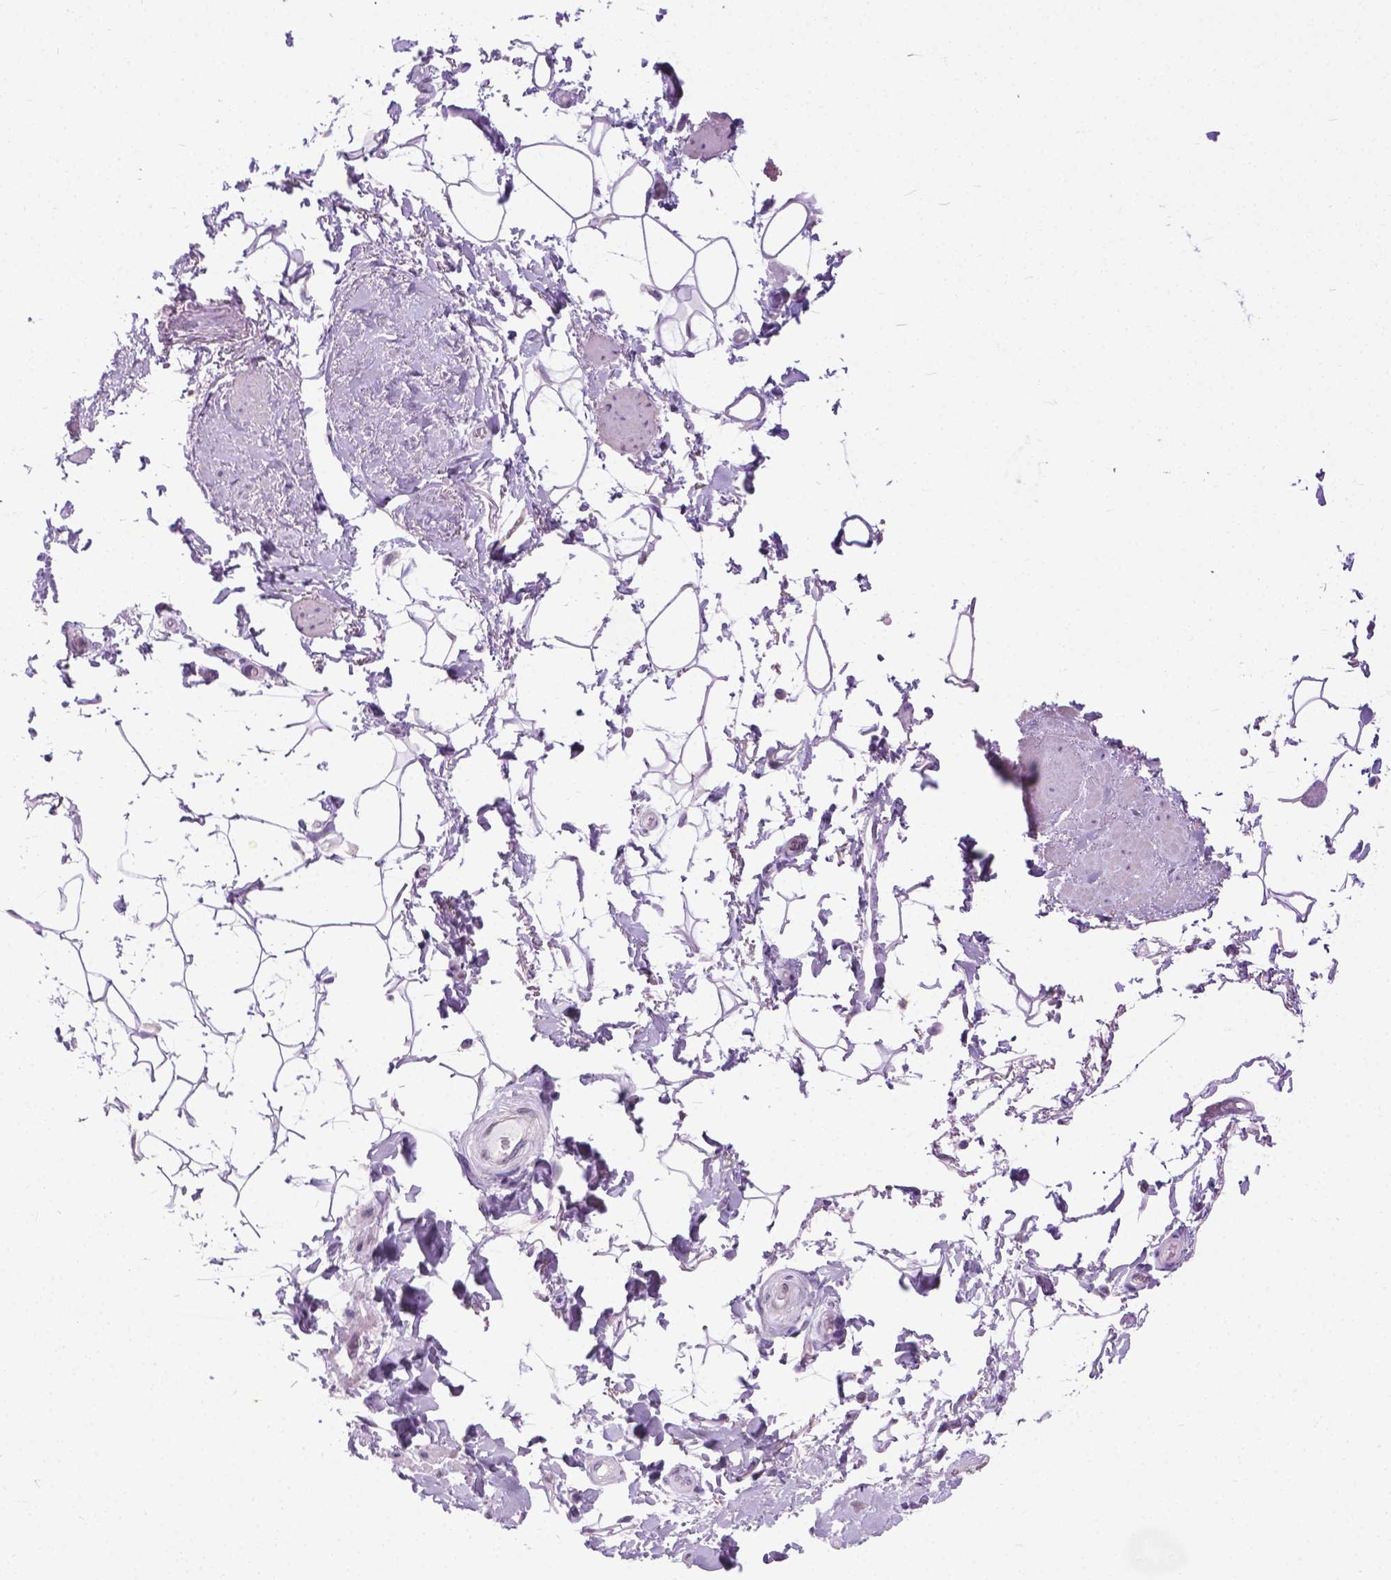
{"staining": {"intensity": "negative", "quantity": "none", "location": "none"}, "tissue": "adipose tissue", "cell_type": "Adipocytes", "image_type": "normal", "snomed": [{"axis": "morphology", "description": "Normal tissue, NOS"}, {"axis": "topography", "description": "Anal"}, {"axis": "topography", "description": "Peripheral nerve tissue"}], "caption": "Immunohistochemical staining of normal human adipose tissue exhibits no significant positivity in adipocytes.", "gene": "APCDD1L", "patient": {"sex": "male", "age": 51}}